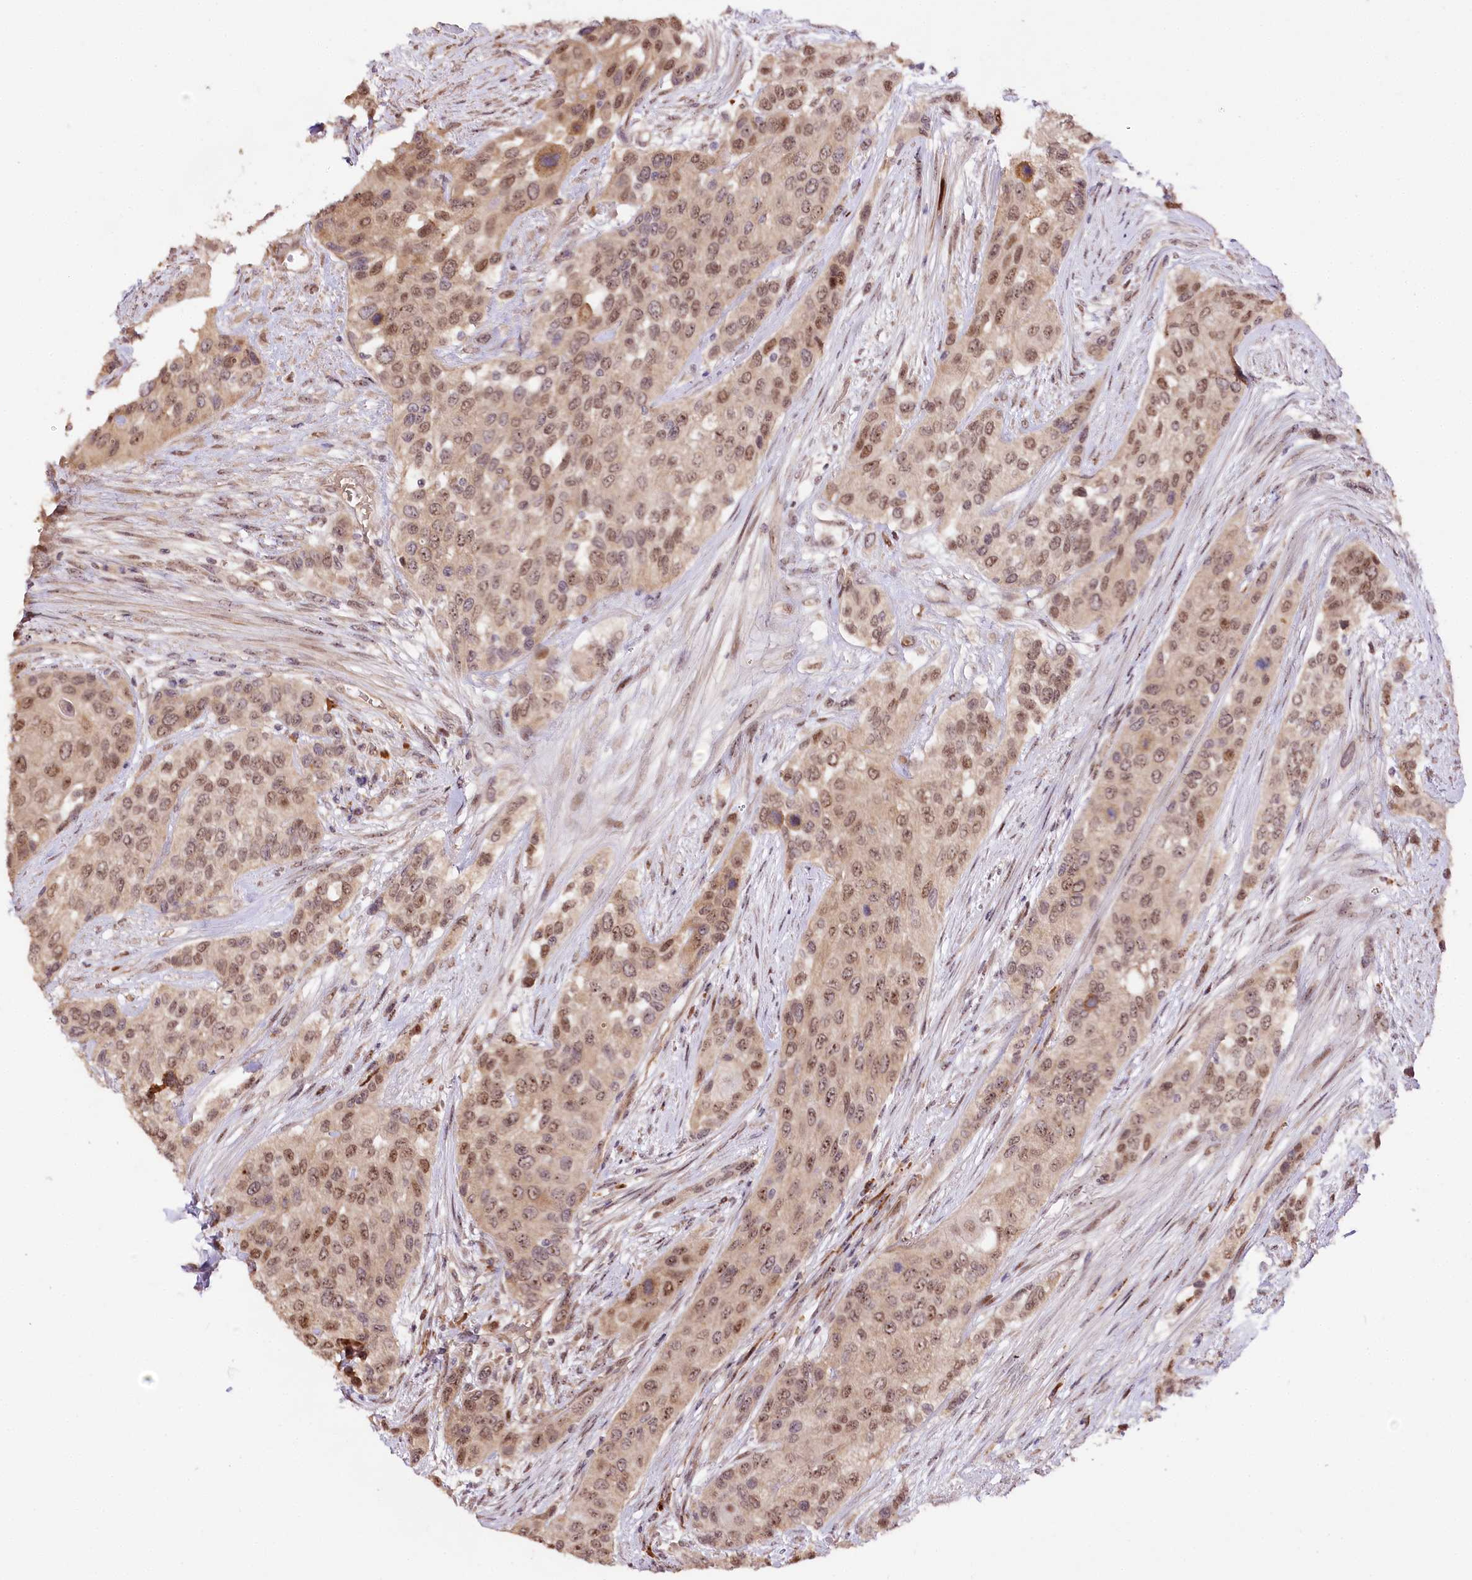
{"staining": {"intensity": "moderate", "quantity": ">75%", "location": "nuclear"}, "tissue": "urothelial cancer", "cell_type": "Tumor cells", "image_type": "cancer", "snomed": [{"axis": "morphology", "description": "Normal tissue, NOS"}, {"axis": "morphology", "description": "Urothelial carcinoma, High grade"}, {"axis": "topography", "description": "Vascular tissue"}, {"axis": "topography", "description": "Urinary bladder"}], "caption": "IHC photomicrograph of neoplastic tissue: human urothelial cancer stained using immunohistochemistry (IHC) shows medium levels of moderate protein expression localized specifically in the nuclear of tumor cells, appearing as a nuclear brown color.", "gene": "DMP1", "patient": {"sex": "female", "age": 56}}